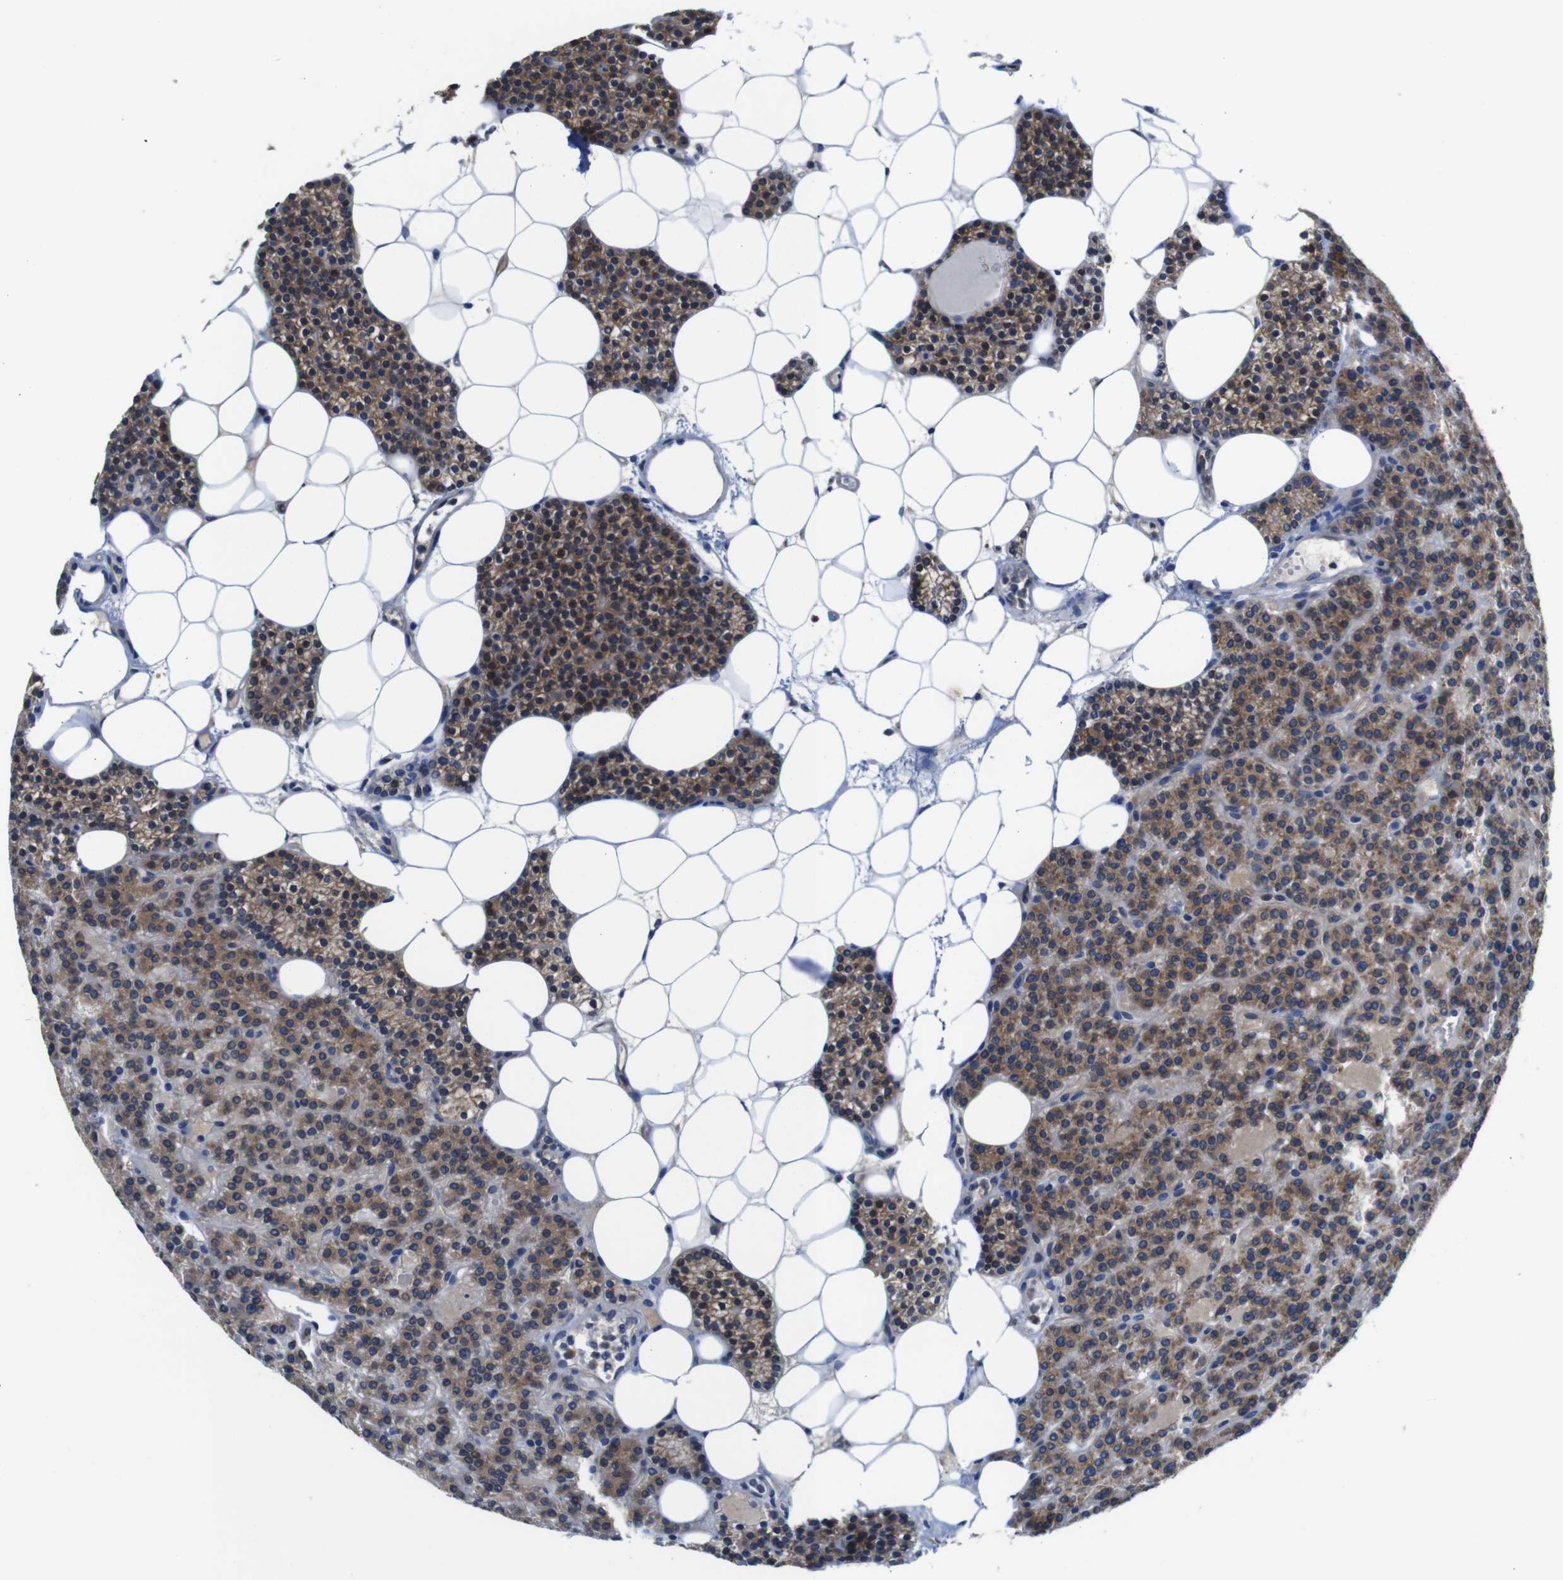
{"staining": {"intensity": "moderate", "quantity": ">75%", "location": "cytoplasmic/membranous"}, "tissue": "parathyroid gland", "cell_type": "Glandular cells", "image_type": "normal", "snomed": [{"axis": "morphology", "description": "Normal tissue, NOS"}, {"axis": "morphology", "description": "Adenoma, NOS"}, {"axis": "topography", "description": "Parathyroid gland"}], "caption": "Immunohistochemical staining of normal parathyroid gland exhibits moderate cytoplasmic/membranous protein positivity in approximately >75% of glandular cells. The staining was performed using DAB (3,3'-diaminobenzidine), with brown indicating positive protein expression. Nuclei are stained blue with hematoxylin.", "gene": "DDRGK1", "patient": {"sex": "female", "age": 51}}